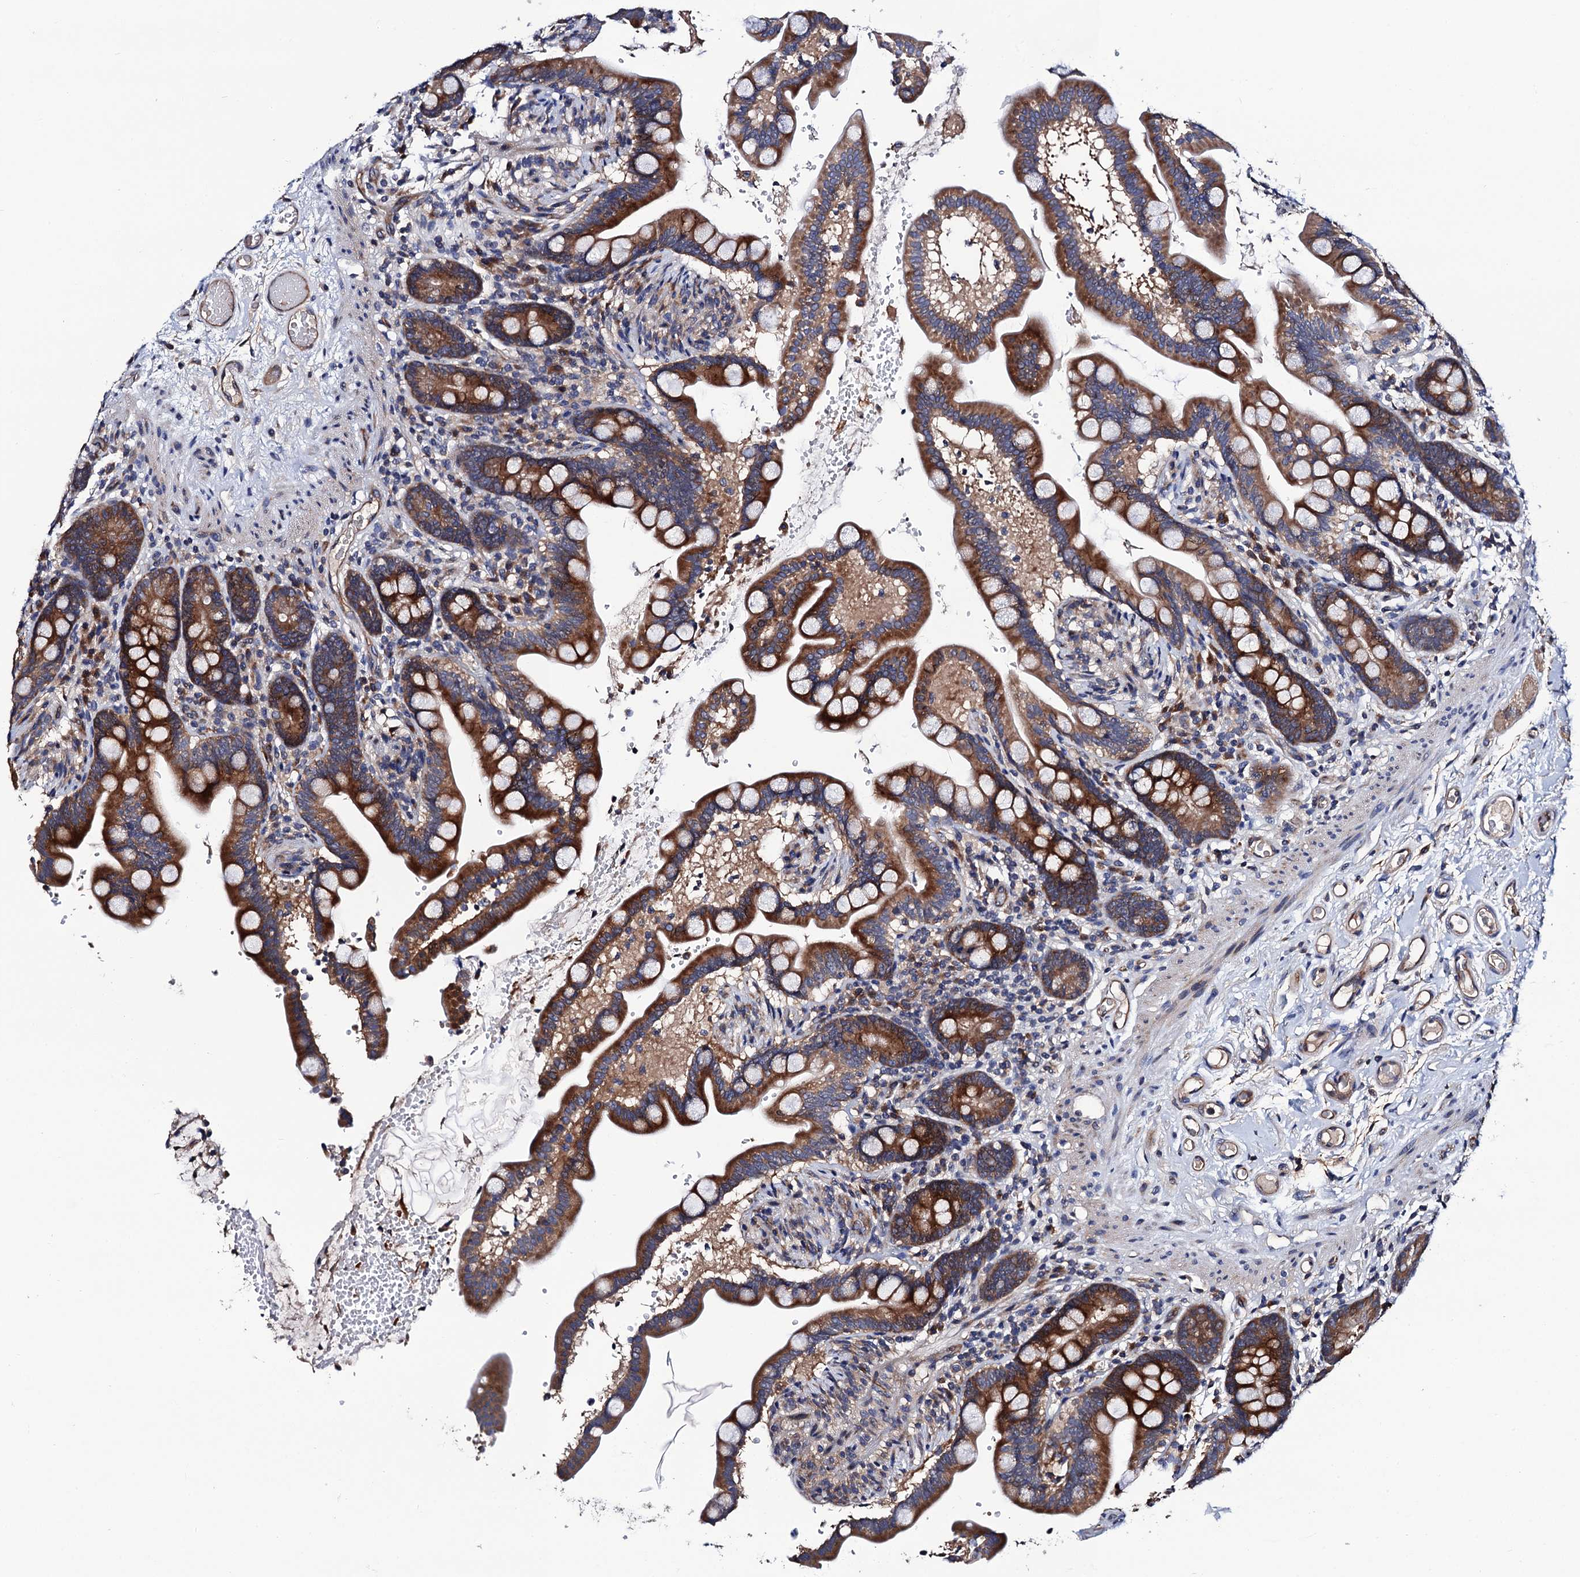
{"staining": {"intensity": "moderate", "quantity": ">75%", "location": "cytoplasmic/membranous"}, "tissue": "colon", "cell_type": "Endothelial cells", "image_type": "normal", "snomed": [{"axis": "morphology", "description": "Normal tissue, NOS"}, {"axis": "topography", "description": "Smooth muscle"}, {"axis": "topography", "description": "Colon"}], "caption": "IHC histopathology image of unremarkable colon stained for a protein (brown), which displays medium levels of moderate cytoplasmic/membranous staining in about >75% of endothelial cells.", "gene": "TRMT112", "patient": {"sex": "male", "age": 73}}